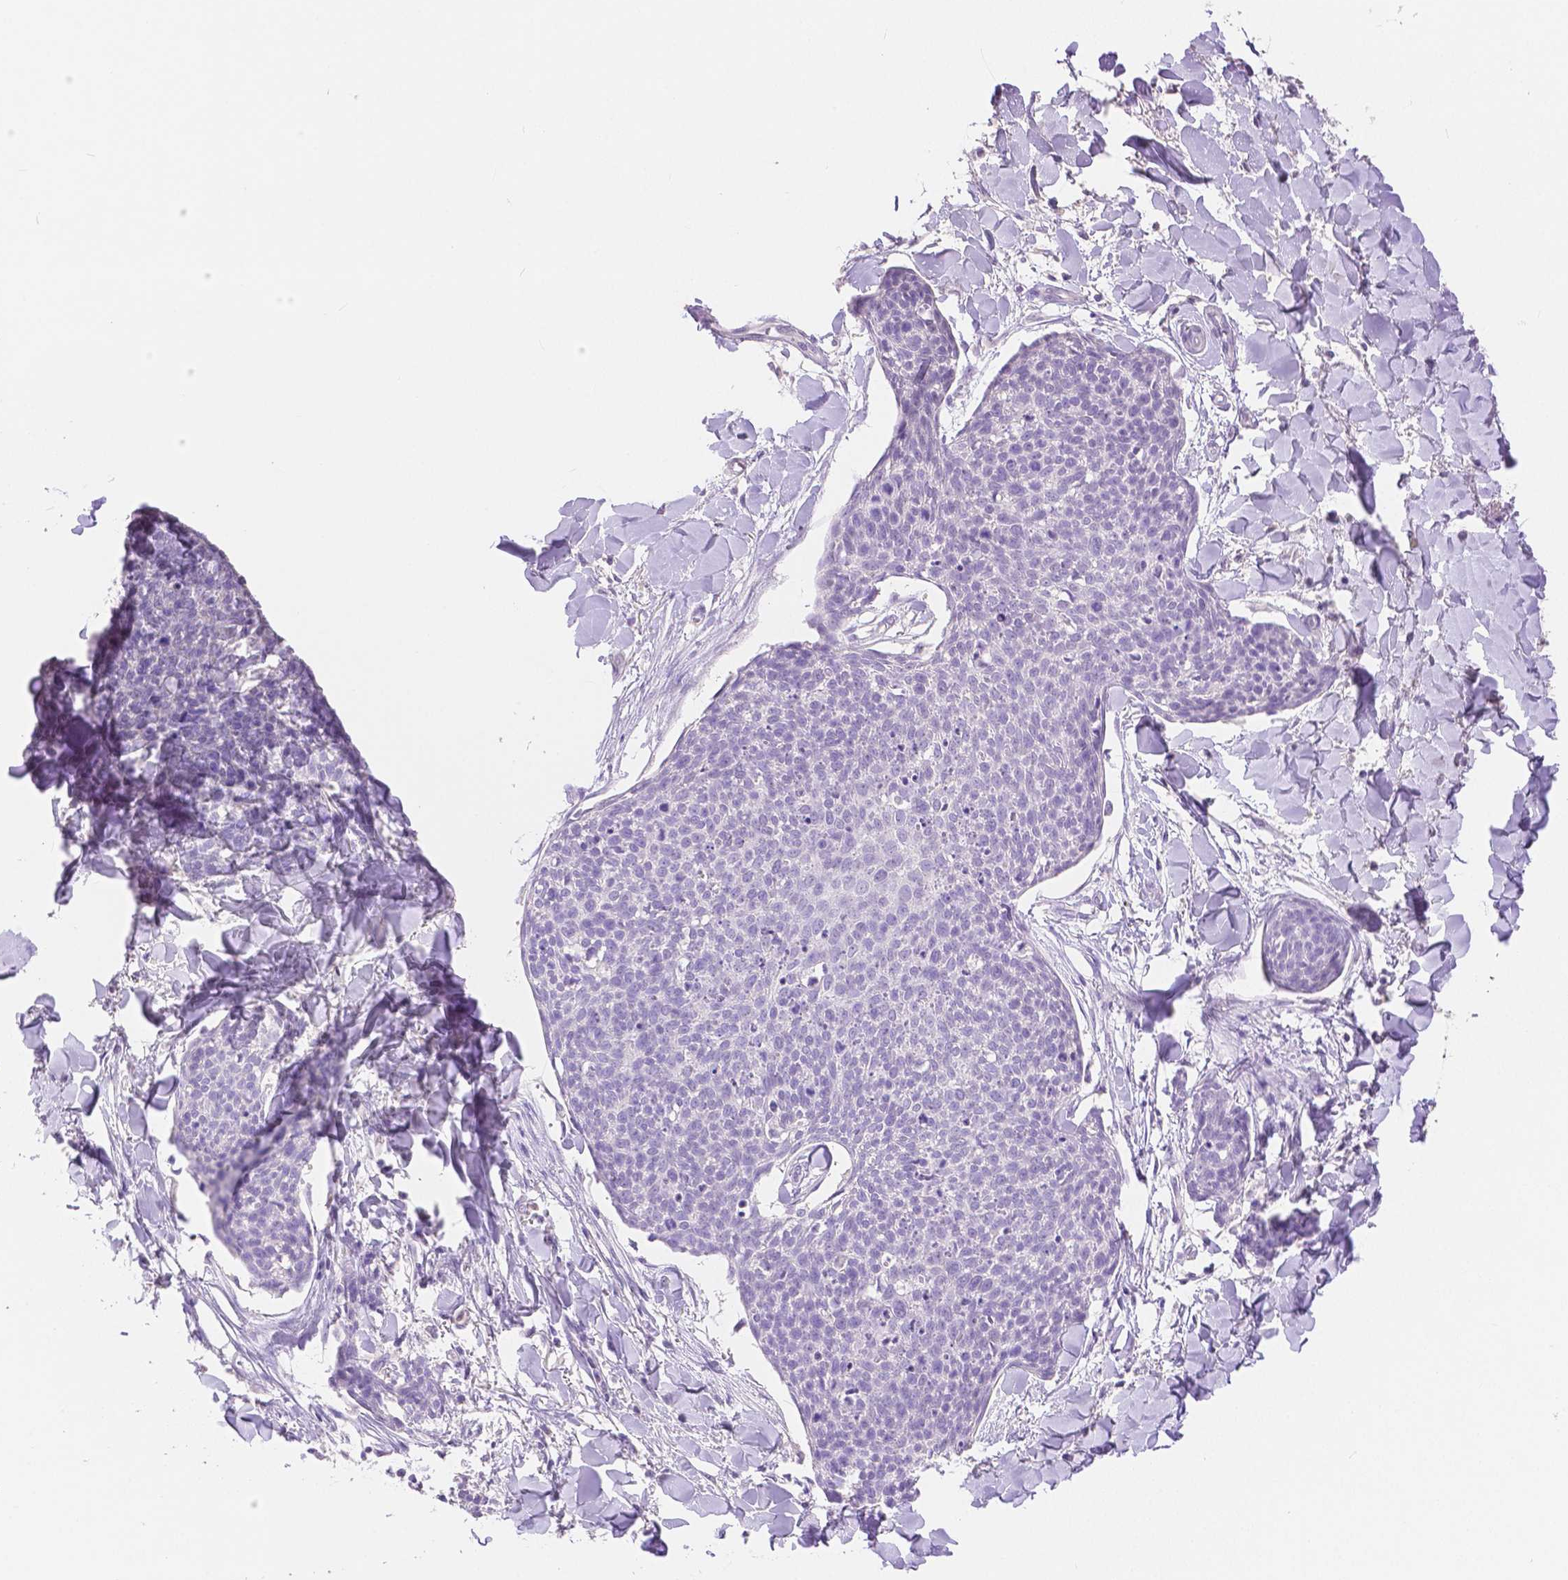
{"staining": {"intensity": "negative", "quantity": "none", "location": "none"}, "tissue": "skin cancer", "cell_type": "Tumor cells", "image_type": "cancer", "snomed": [{"axis": "morphology", "description": "Squamous cell carcinoma, NOS"}, {"axis": "topography", "description": "Skin"}, {"axis": "topography", "description": "Vulva"}], "caption": "IHC of skin squamous cell carcinoma shows no staining in tumor cells.", "gene": "HNF1B", "patient": {"sex": "female", "age": 75}}